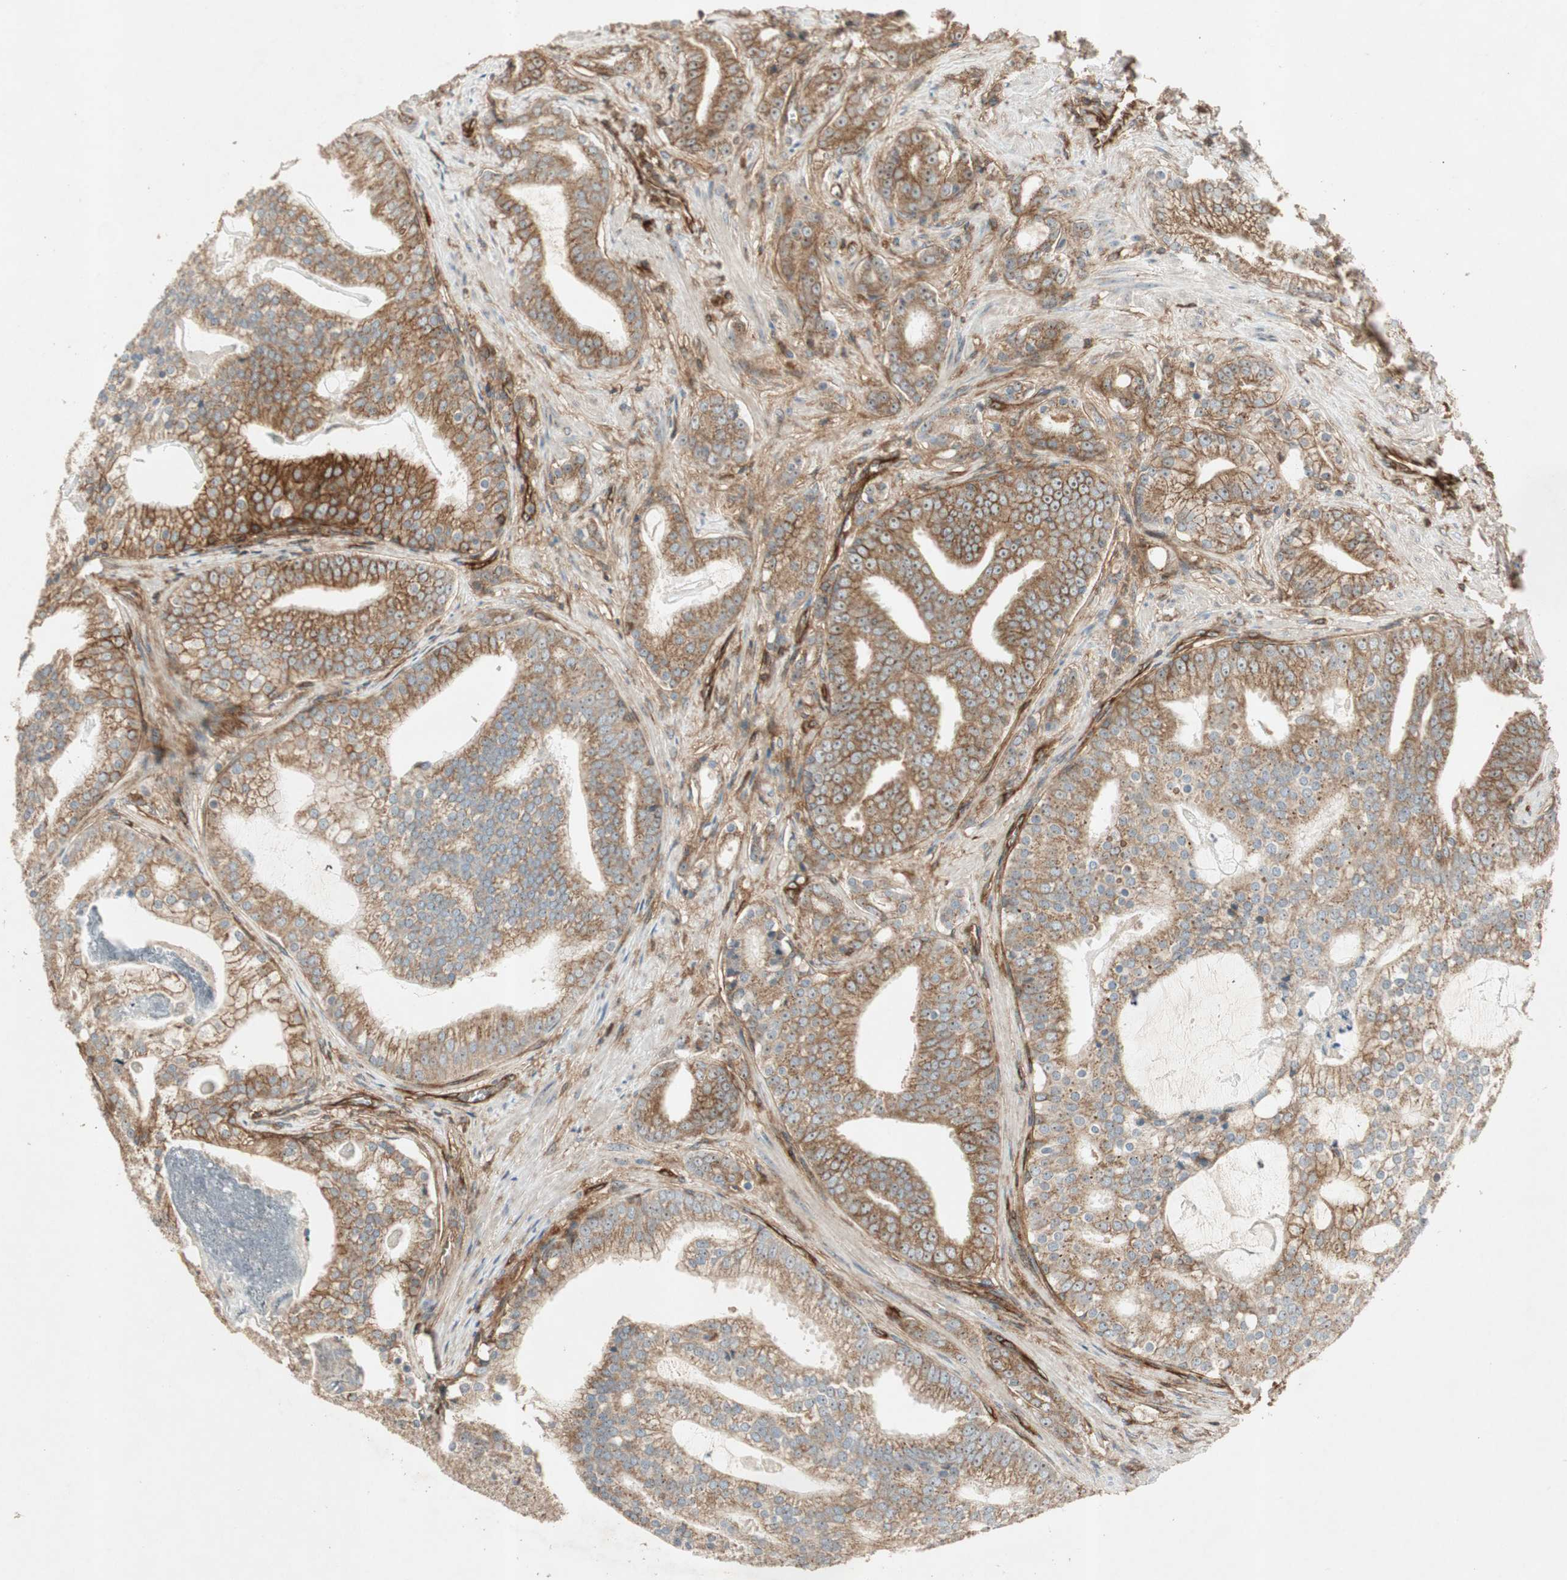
{"staining": {"intensity": "moderate", "quantity": ">75%", "location": "cytoplasmic/membranous"}, "tissue": "prostate cancer", "cell_type": "Tumor cells", "image_type": "cancer", "snomed": [{"axis": "morphology", "description": "Adenocarcinoma, Low grade"}, {"axis": "topography", "description": "Prostate"}], "caption": "DAB immunohistochemical staining of human prostate cancer displays moderate cytoplasmic/membranous protein staining in about >75% of tumor cells.", "gene": "BTN3A3", "patient": {"sex": "male", "age": 58}}